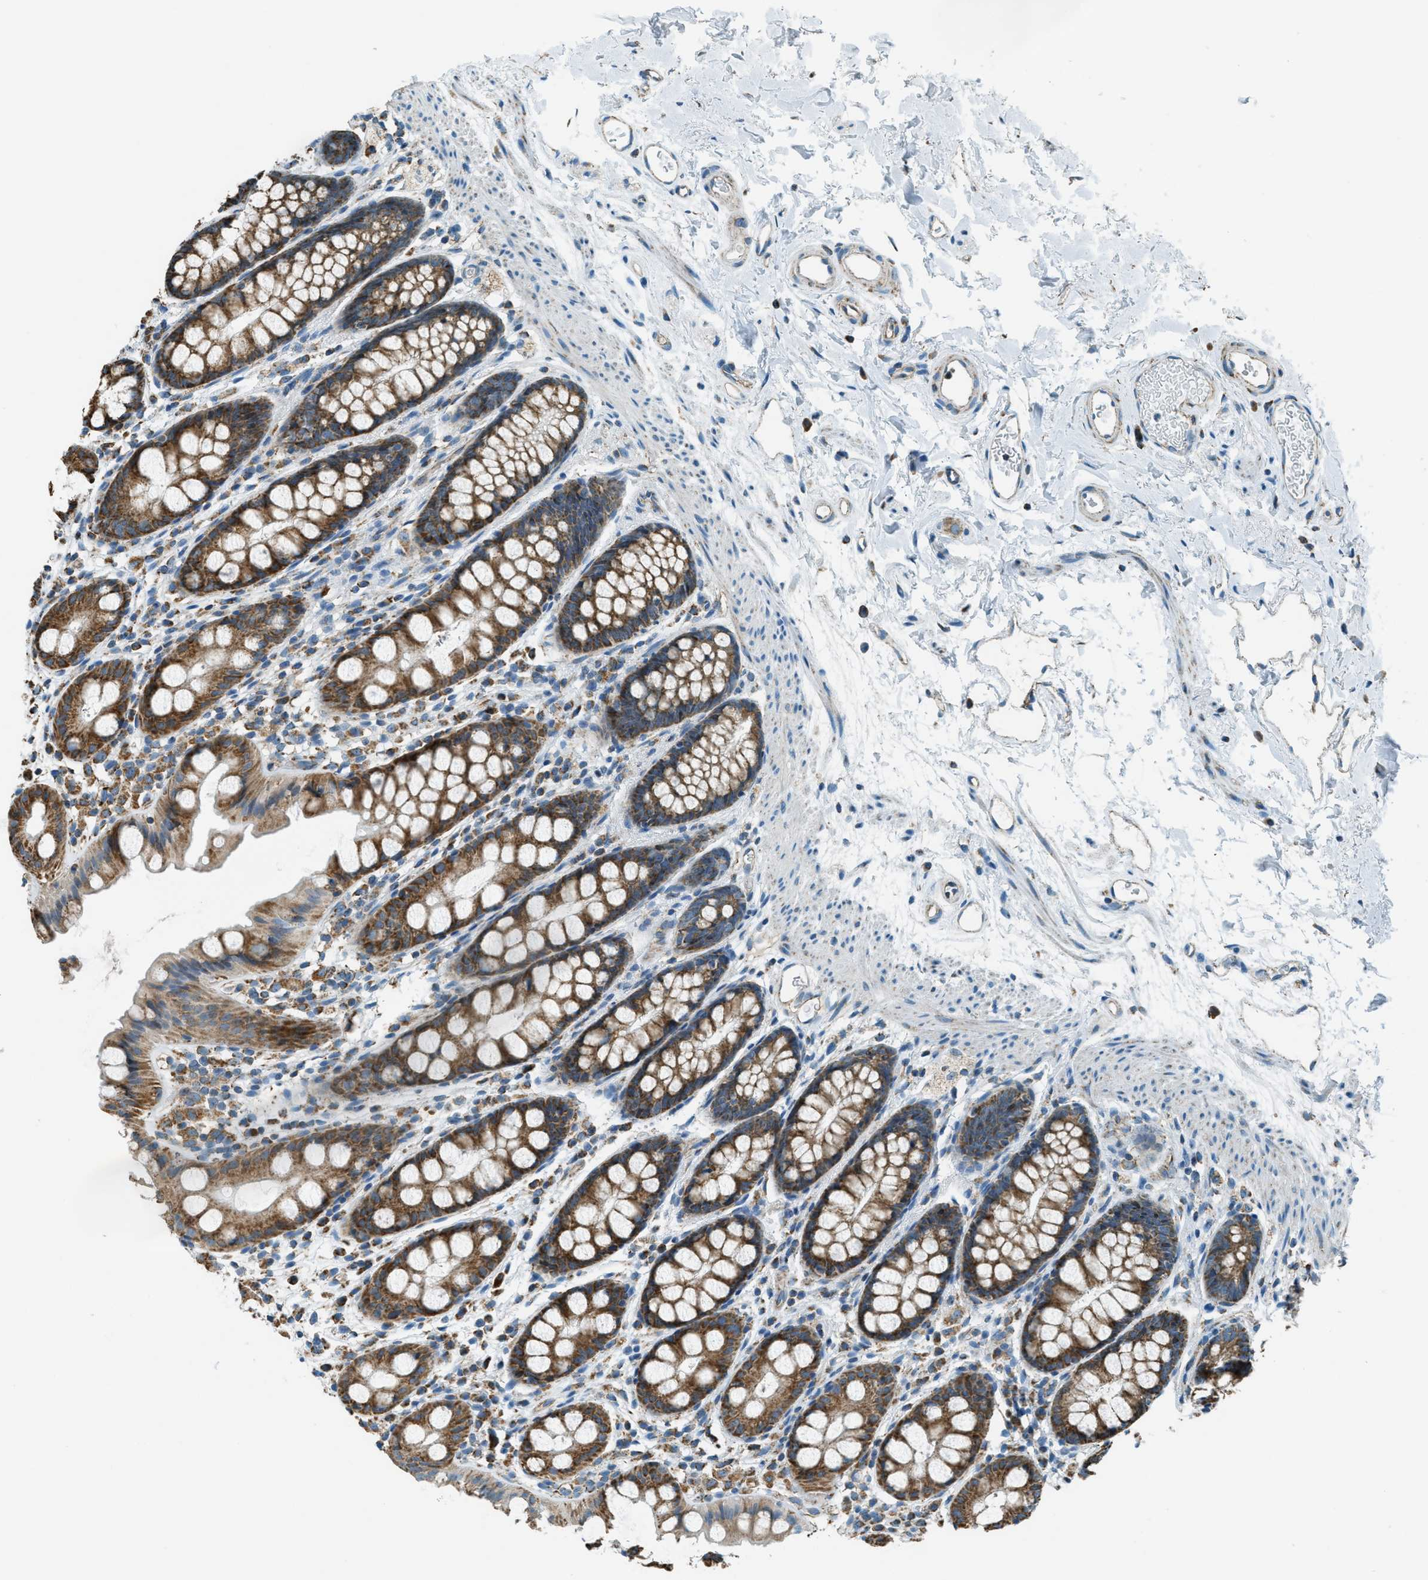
{"staining": {"intensity": "moderate", "quantity": ">75%", "location": "cytoplasmic/membranous"}, "tissue": "rectum", "cell_type": "Glandular cells", "image_type": "normal", "snomed": [{"axis": "morphology", "description": "Normal tissue, NOS"}, {"axis": "topography", "description": "Rectum"}], "caption": "Moderate cytoplasmic/membranous protein expression is present in about >75% of glandular cells in rectum. (DAB (3,3'-diaminobenzidine) IHC with brightfield microscopy, high magnification).", "gene": "CHST15", "patient": {"sex": "female", "age": 65}}